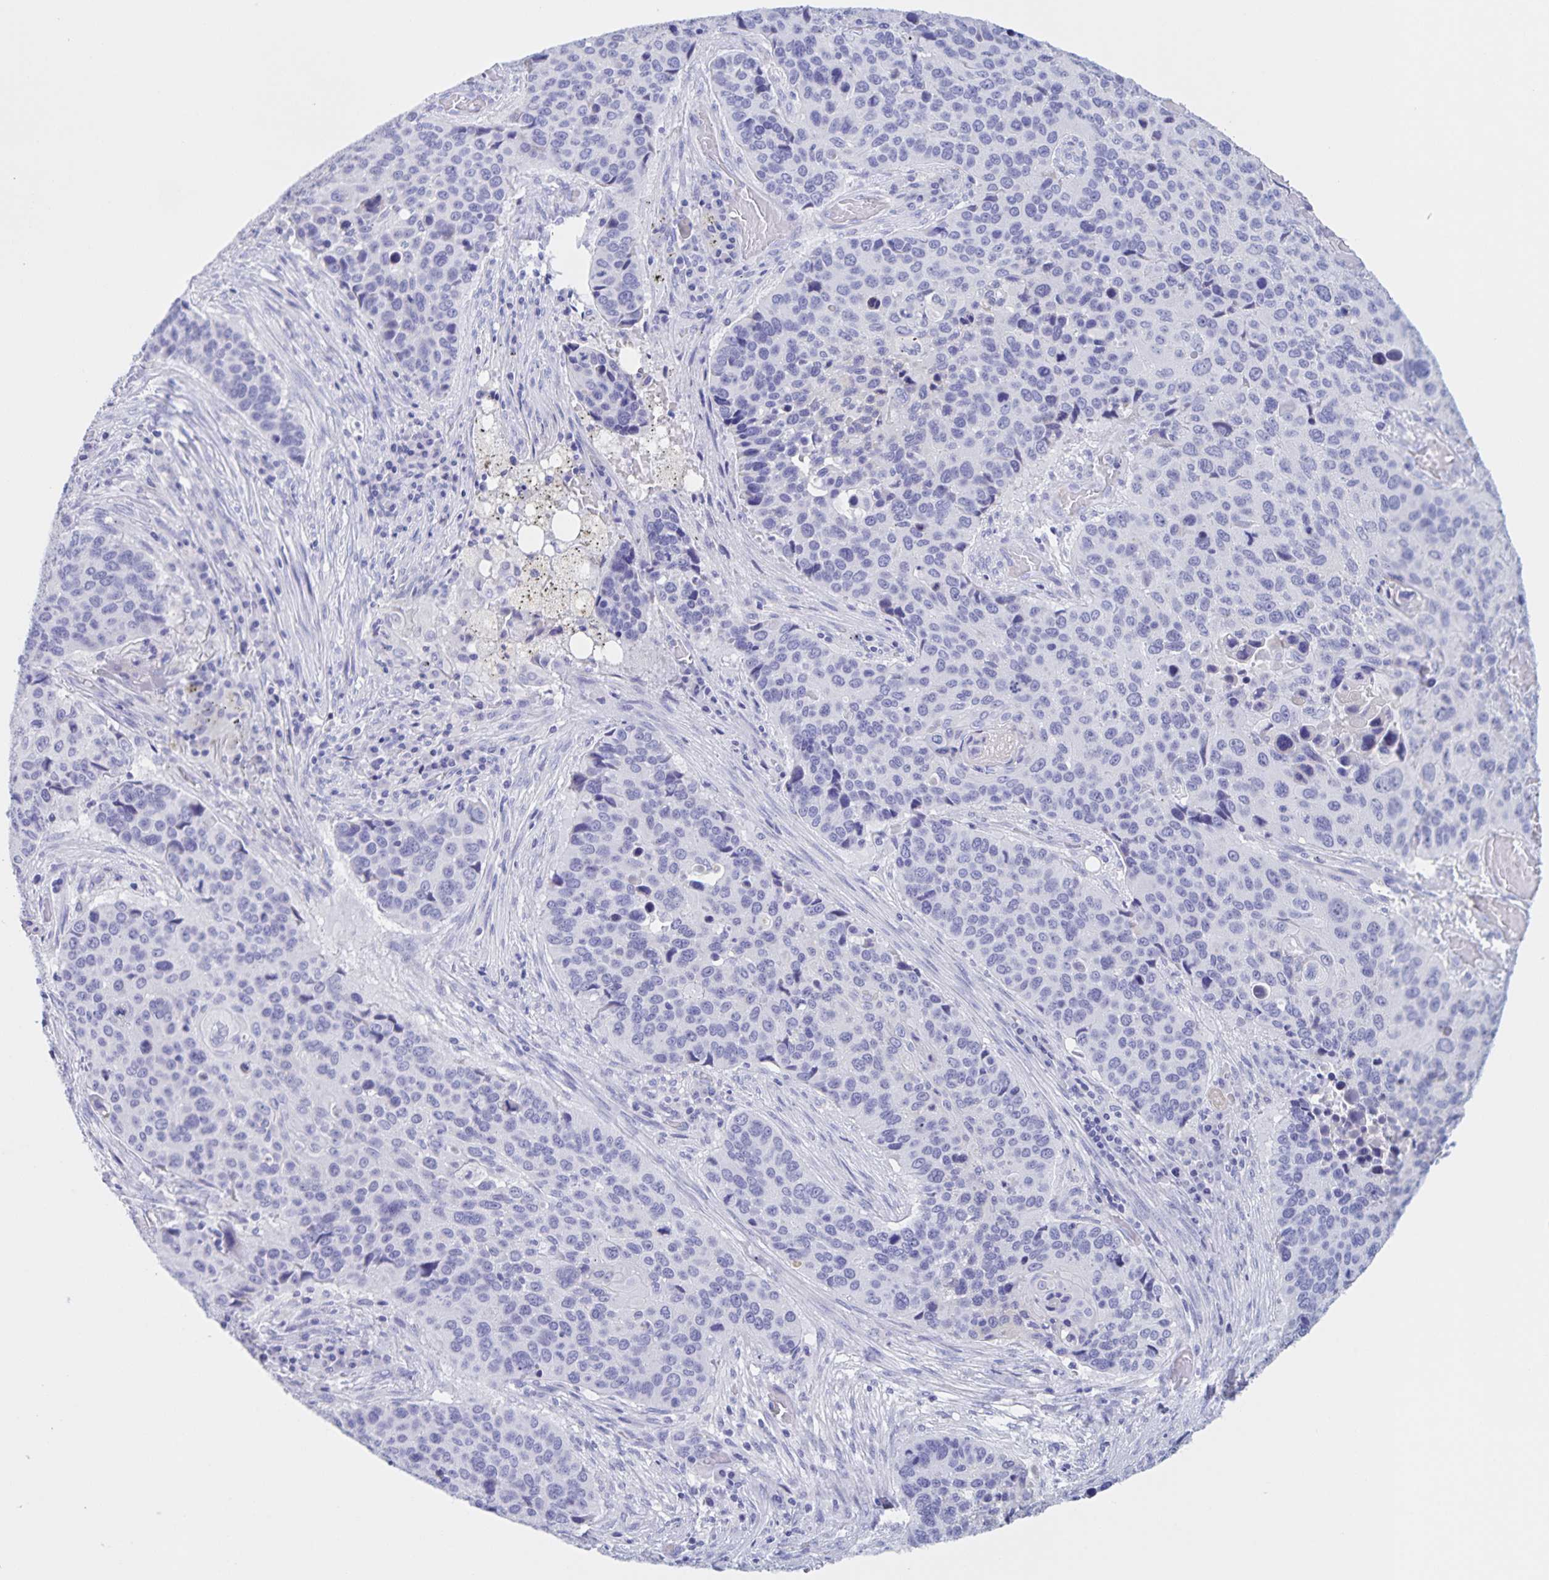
{"staining": {"intensity": "negative", "quantity": "none", "location": "none"}, "tissue": "lung cancer", "cell_type": "Tumor cells", "image_type": "cancer", "snomed": [{"axis": "morphology", "description": "Squamous cell carcinoma, NOS"}, {"axis": "topography", "description": "Lung"}], "caption": "Lung cancer (squamous cell carcinoma) was stained to show a protein in brown. There is no significant expression in tumor cells.", "gene": "CATSPER4", "patient": {"sex": "male", "age": 68}}